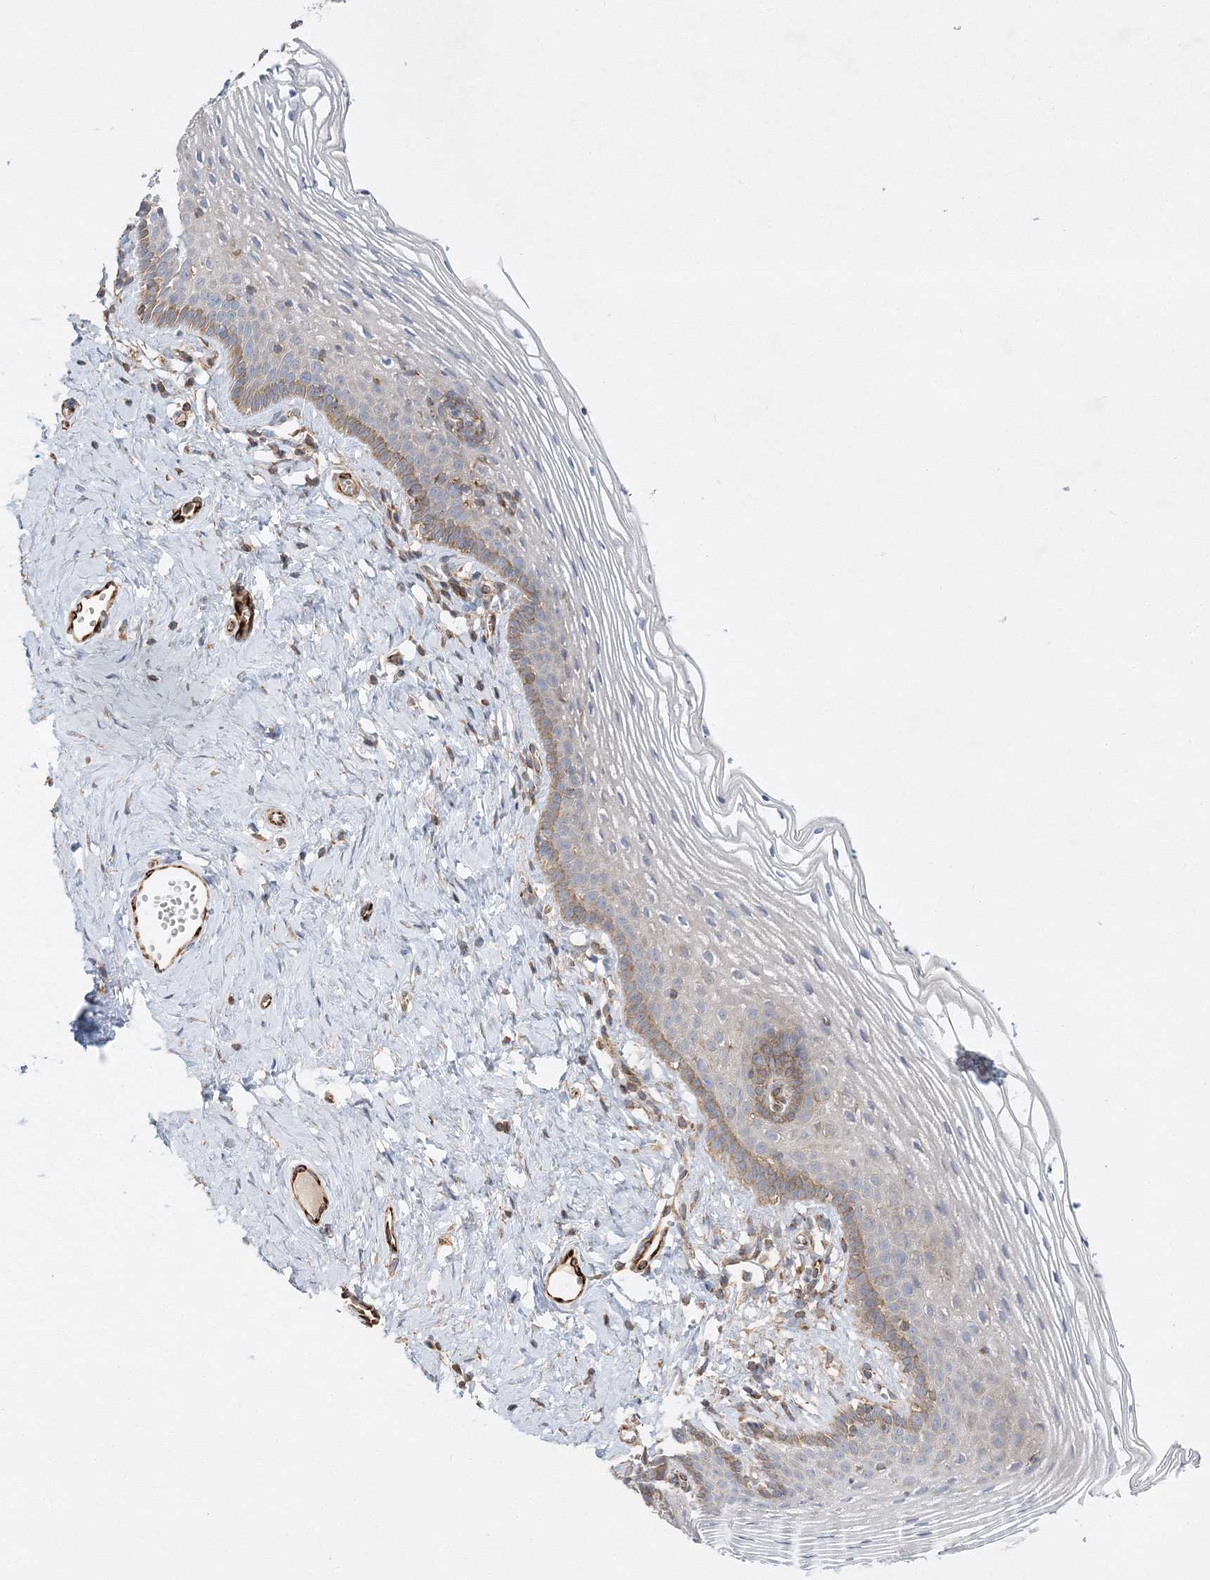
{"staining": {"intensity": "moderate", "quantity": "25%-75%", "location": "cytoplasmic/membranous"}, "tissue": "vagina", "cell_type": "Squamous epithelial cells", "image_type": "normal", "snomed": [{"axis": "morphology", "description": "Normal tissue, NOS"}, {"axis": "topography", "description": "Vagina"}], "caption": "Immunohistochemical staining of normal human vagina demonstrates medium levels of moderate cytoplasmic/membranous expression in approximately 25%-75% of squamous epithelial cells.", "gene": "WDR37", "patient": {"sex": "female", "age": 32}}